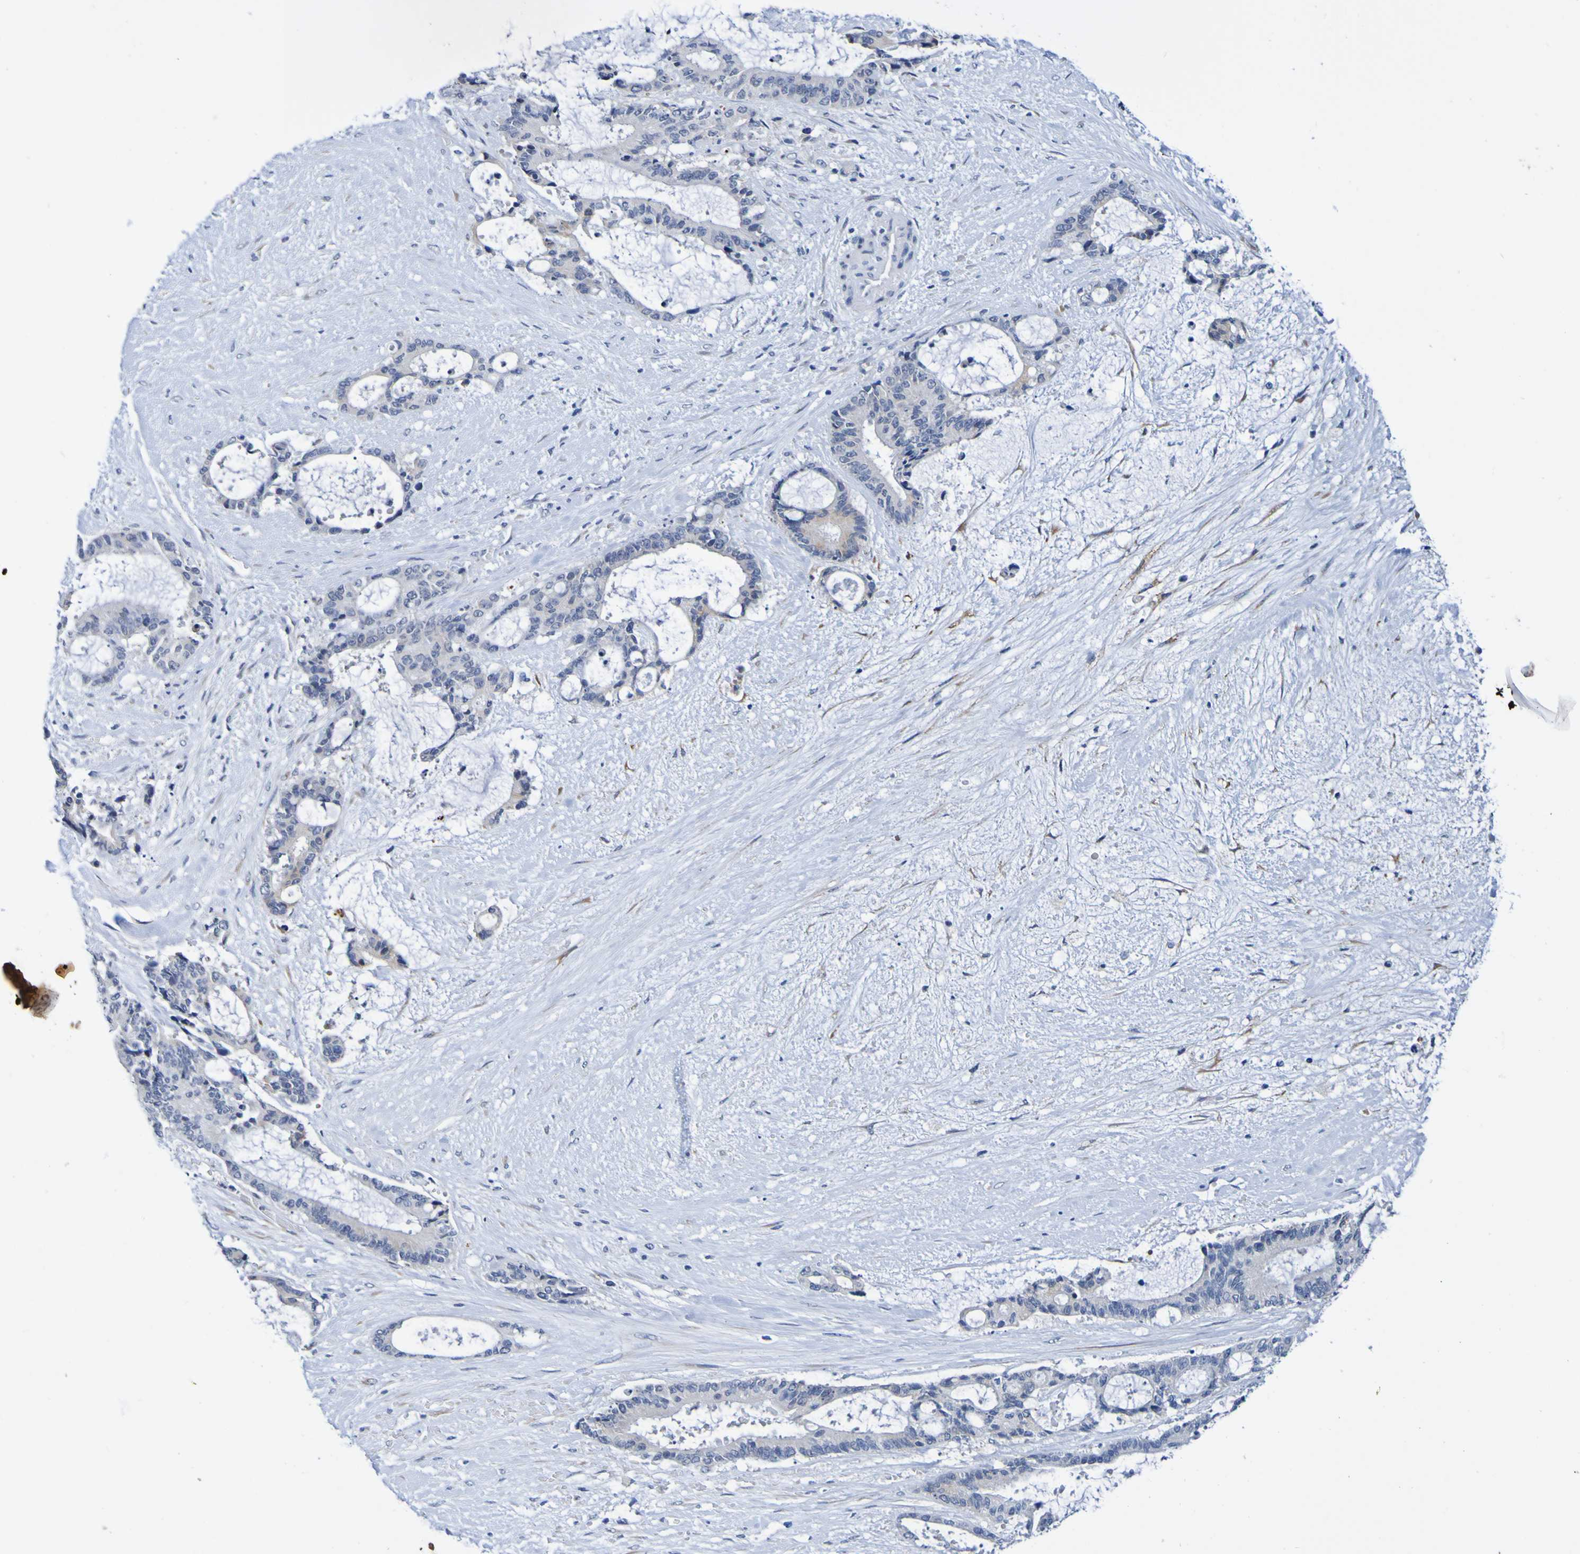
{"staining": {"intensity": "negative", "quantity": "none", "location": "none"}, "tissue": "liver cancer", "cell_type": "Tumor cells", "image_type": "cancer", "snomed": [{"axis": "morphology", "description": "Normal tissue, NOS"}, {"axis": "morphology", "description": "Cholangiocarcinoma"}, {"axis": "topography", "description": "Liver"}, {"axis": "topography", "description": "Peripheral nerve tissue"}], "caption": "Tumor cells are negative for brown protein staining in cholangiocarcinoma (liver). The staining was performed using DAB (3,3'-diaminobenzidine) to visualize the protein expression in brown, while the nuclei were stained in blue with hematoxylin (Magnification: 20x).", "gene": "VMA21", "patient": {"sex": "female", "age": 73}}